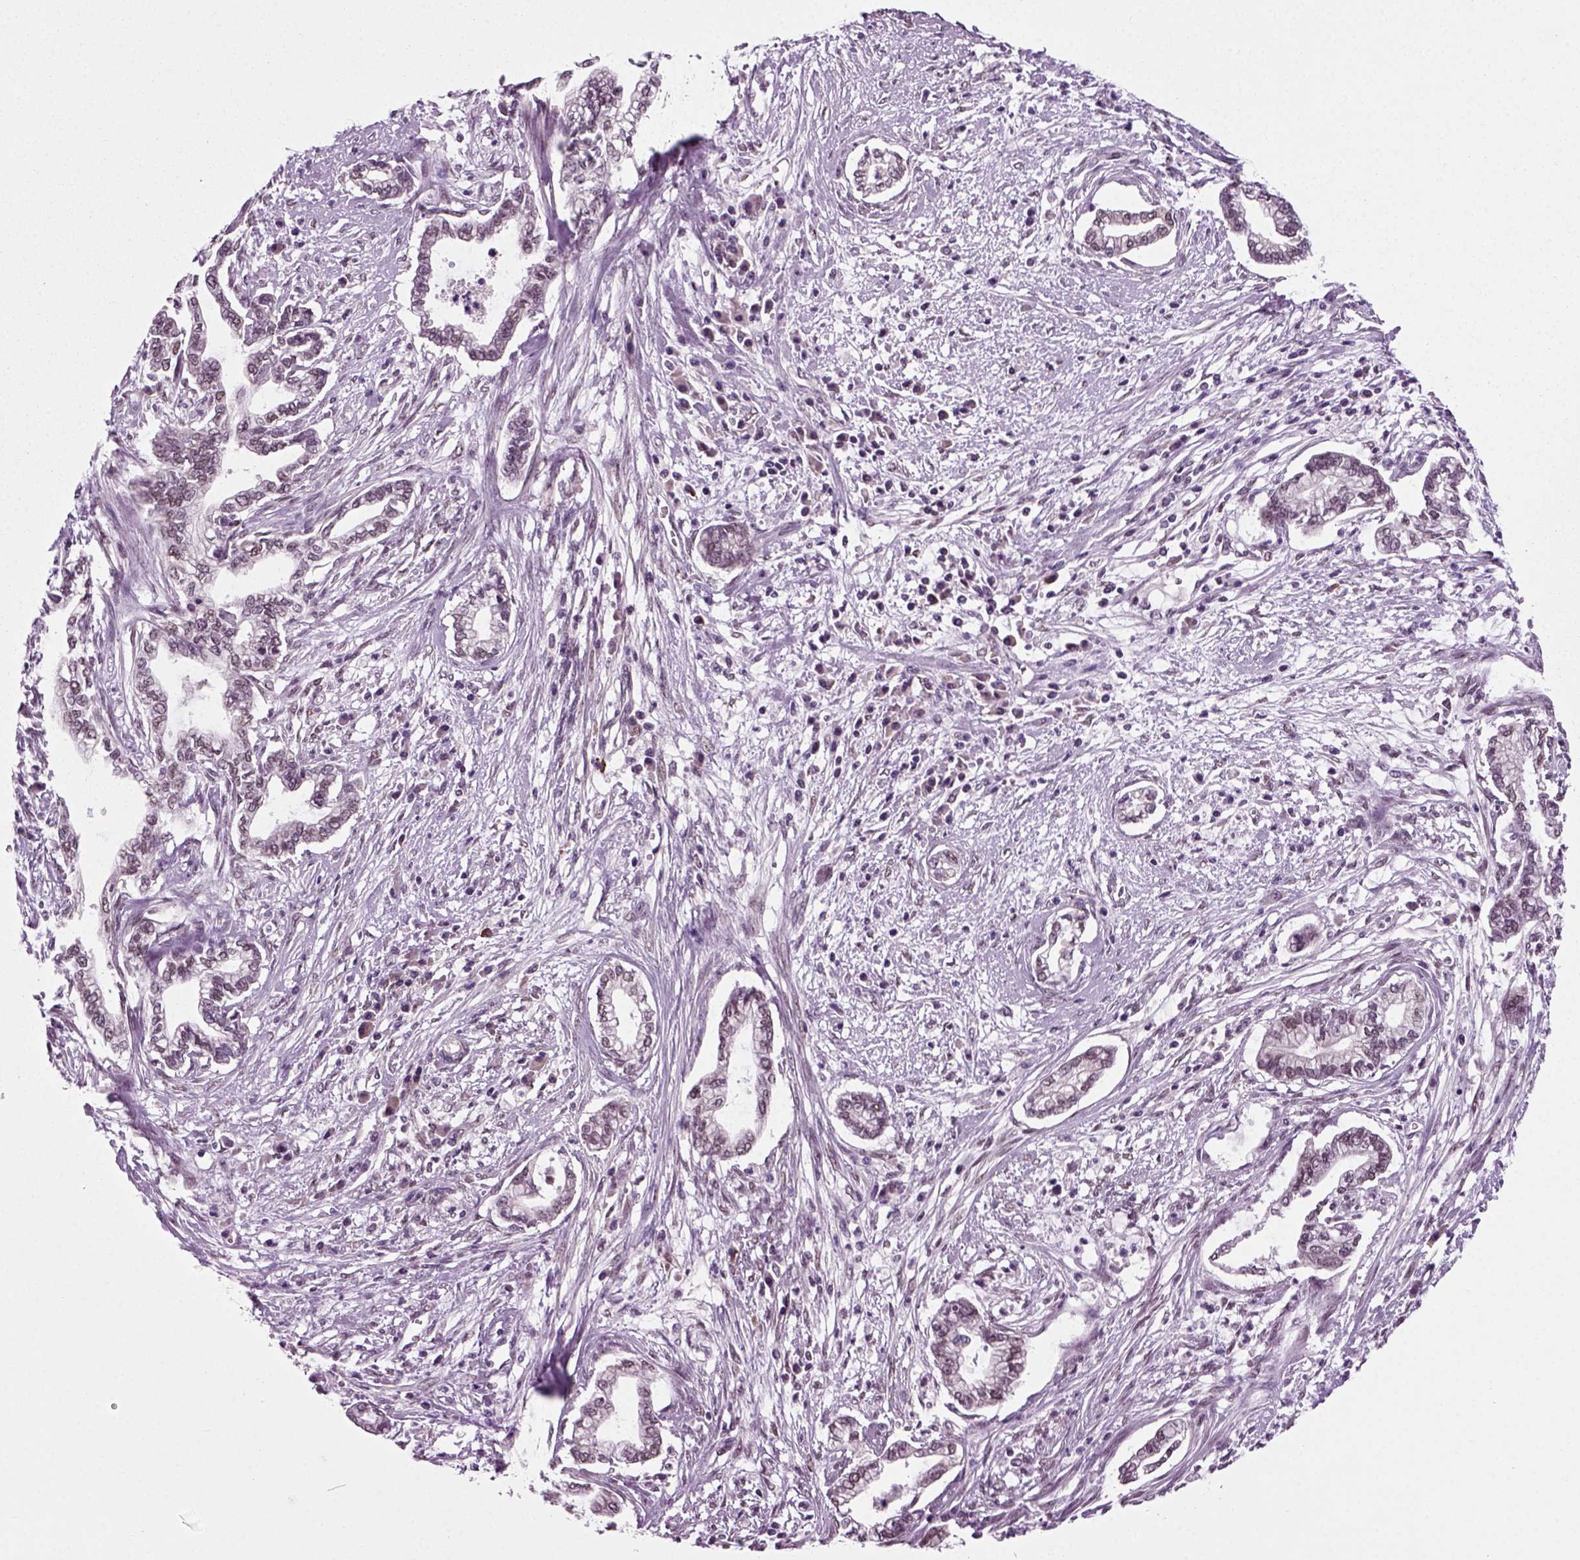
{"staining": {"intensity": "moderate", "quantity": "<25%", "location": "nuclear"}, "tissue": "cervical cancer", "cell_type": "Tumor cells", "image_type": "cancer", "snomed": [{"axis": "morphology", "description": "Adenocarcinoma, NOS"}, {"axis": "topography", "description": "Cervix"}], "caption": "Cervical adenocarcinoma stained with a protein marker displays moderate staining in tumor cells.", "gene": "RCOR3", "patient": {"sex": "female", "age": 62}}